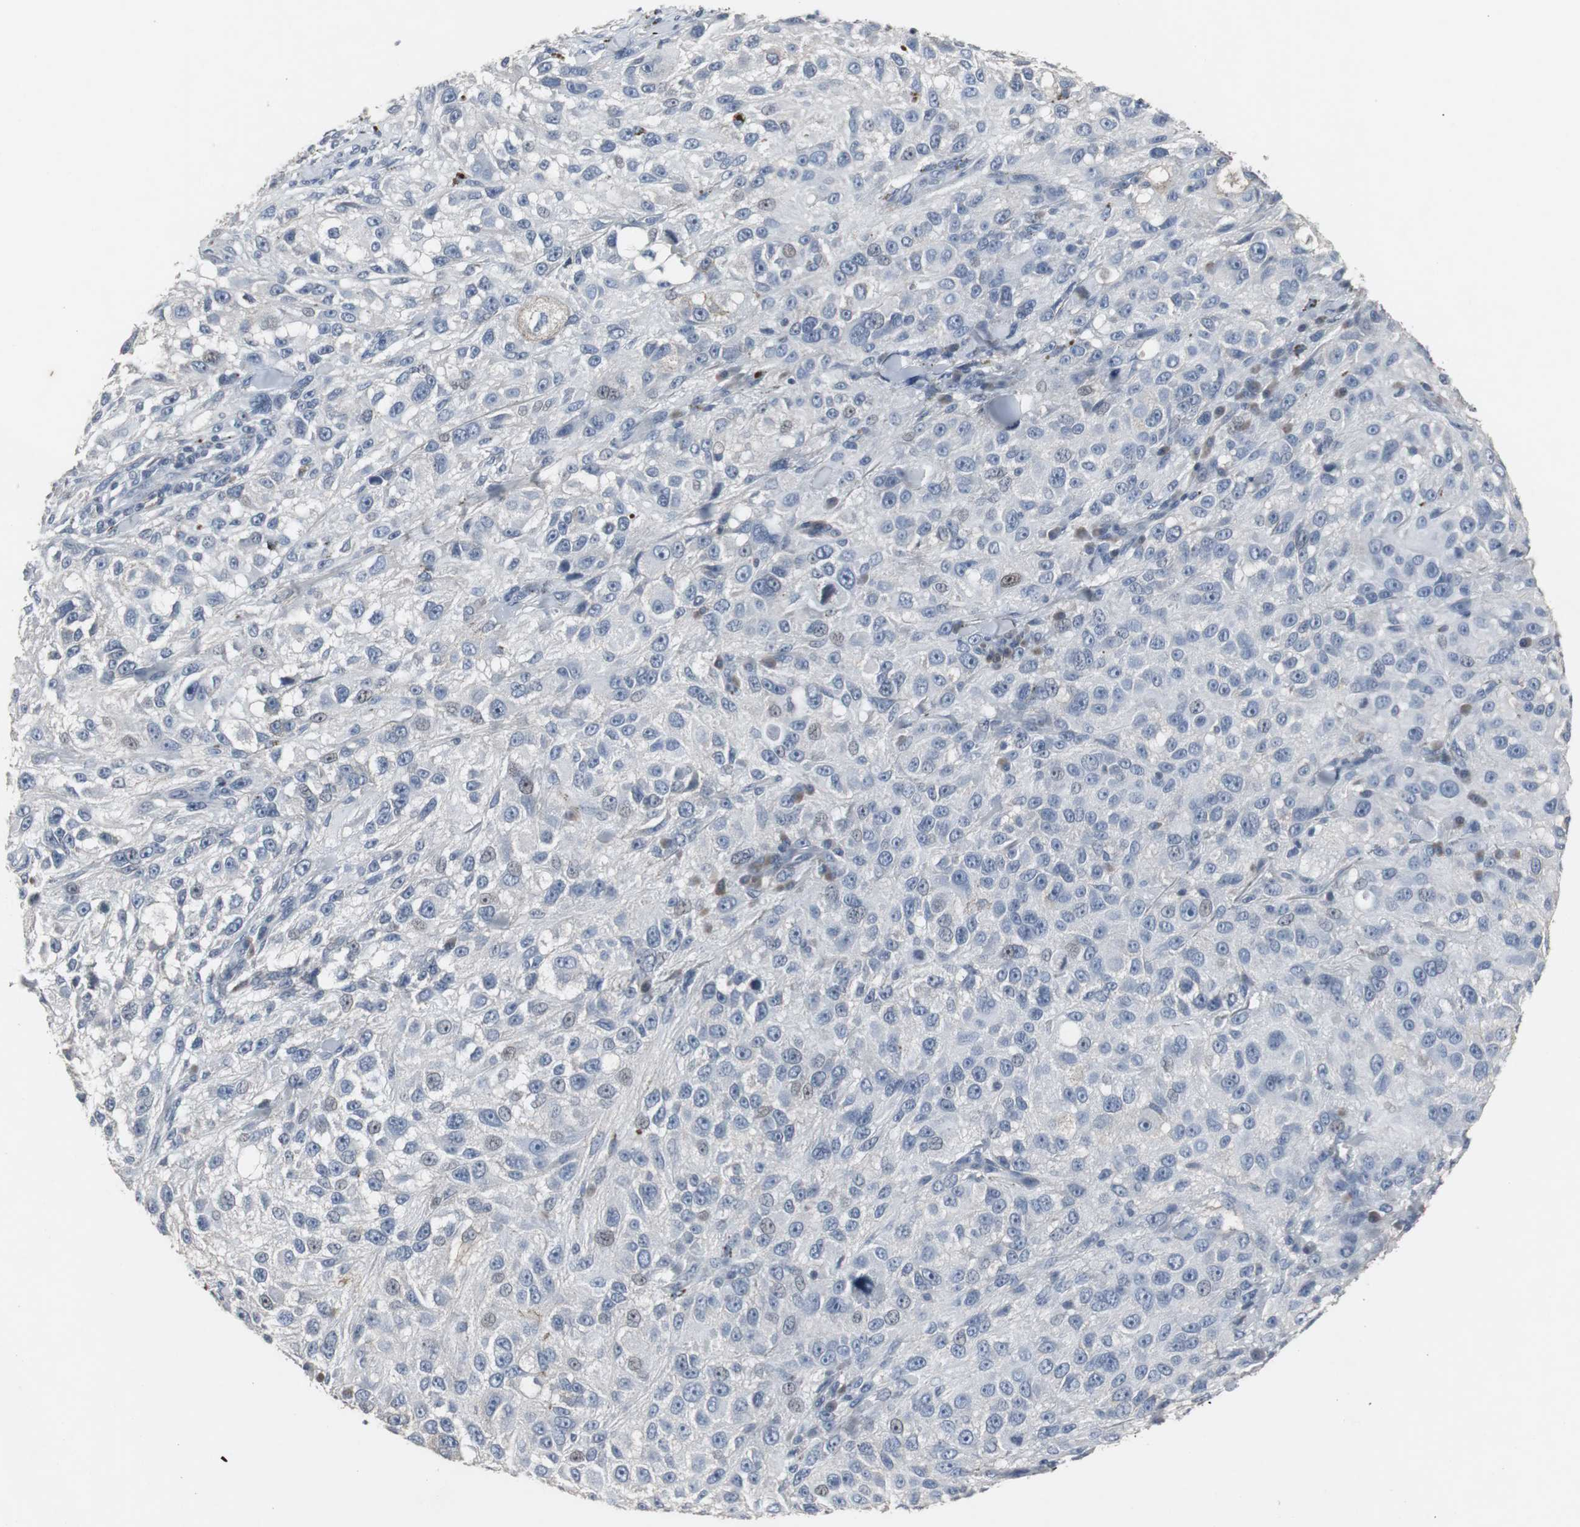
{"staining": {"intensity": "negative", "quantity": "none", "location": "none"}, "tissue": "melanoma", "cell_type": "Tumor cells", "image_type": "cancer", "snomed": [{"axis": "morphology", "description": "Necrosis, NOS"}, {"axis": "morphology", "description": "Malignant melanoma, NOS"}, {"axis": "topography", "description": "Skin"}], "caption": "Photomicrograph shows no protein positivity in tumor cells of malignant melanoma tissue. (Stains: DAB immunohistochemistry (IHC) with hematoxylin counter stain, Microscopy: brightfield microscopy at high magnification).", "gene": "ACAA1", "patient": {"sex": "female", "age": 87}}